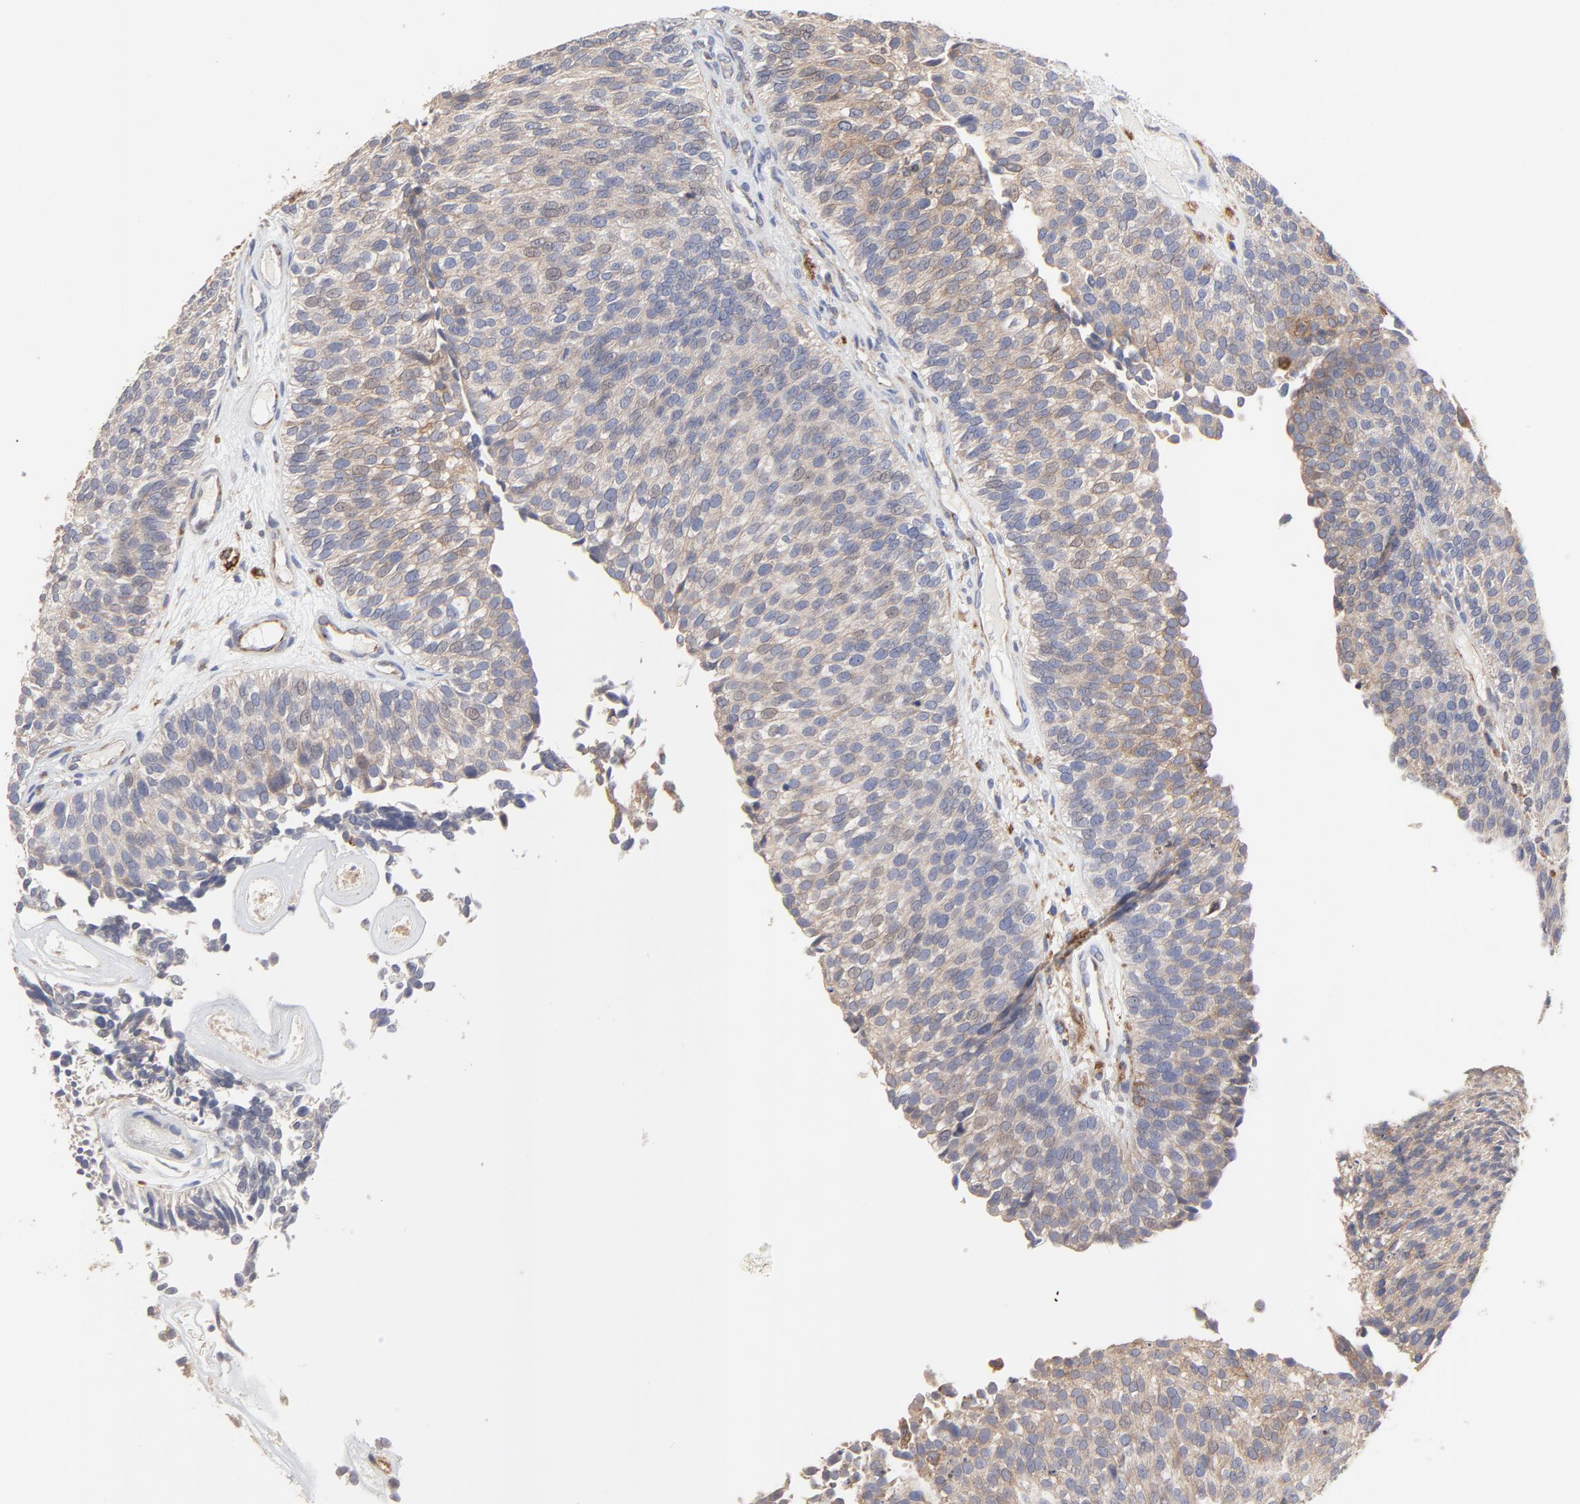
{"staining": {"intensity": "weak", "quantity": ">75%", "location": "cytoplasmic/membranous"}, "tissue": "urothelial cancer", "cell_type": "Tumor cells", "image_type": "cancer", "snomed": [{"axis": "morphology", "description": "Urothelial carcinoma, Low grade"}, {"axis": "topography", "description": "Urinary bladder"}], "caption": "Tumor cells display weak cytoplasmic/membranous positivity in about >75% of cells in urothelial cancer.", "gene": "RAB9A", "patient": {"sex": "male", "age": 84}}